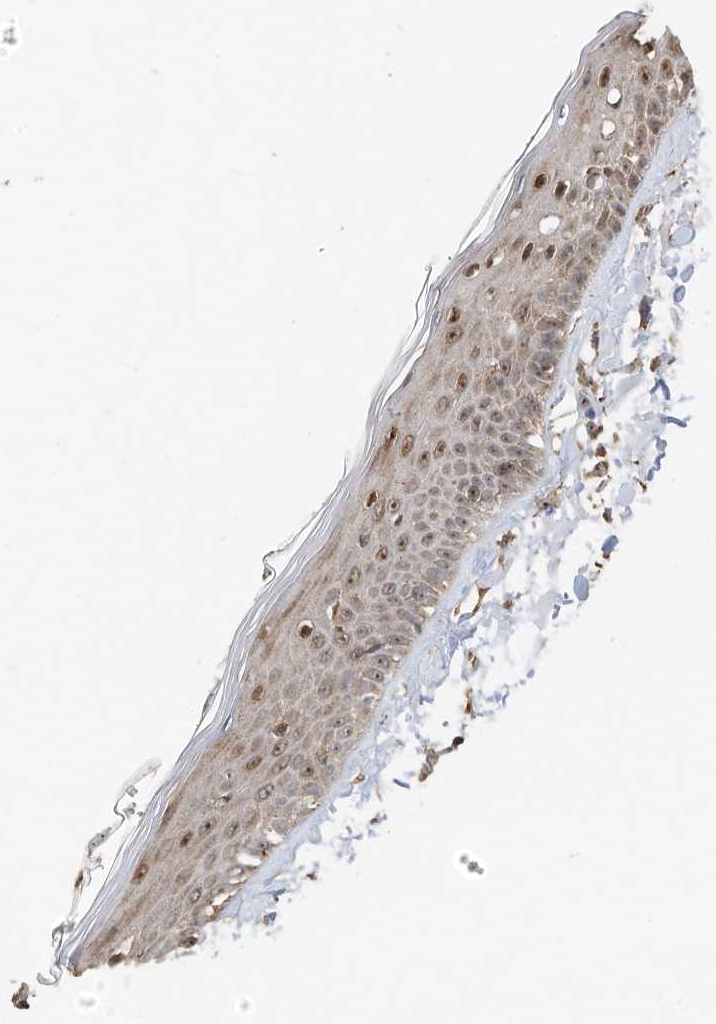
{"staining": {"intensity": "moderate", "quantity": ">75%", "location": "cytoplasmic/membranous,nuclear"}, "tissue": "skin", "cell_type": "Fibroblasts", "image_type": "normal", "snomed": [{"axis": "morphology", "description": "Normal tissue, NOS"}, {"axis": "topography", "description": "Skin"}, {"axis": "topography", "description": "Skeletal muscle"}], "caption": "Human skin stained with a brown dye exhibits moderate cytoplasmic/membranous,nuclear positive positivity in approximately >75% of fibroblasts.", "gene": "ERLEC1", "patient": {"sex": "male", "age": 83}}